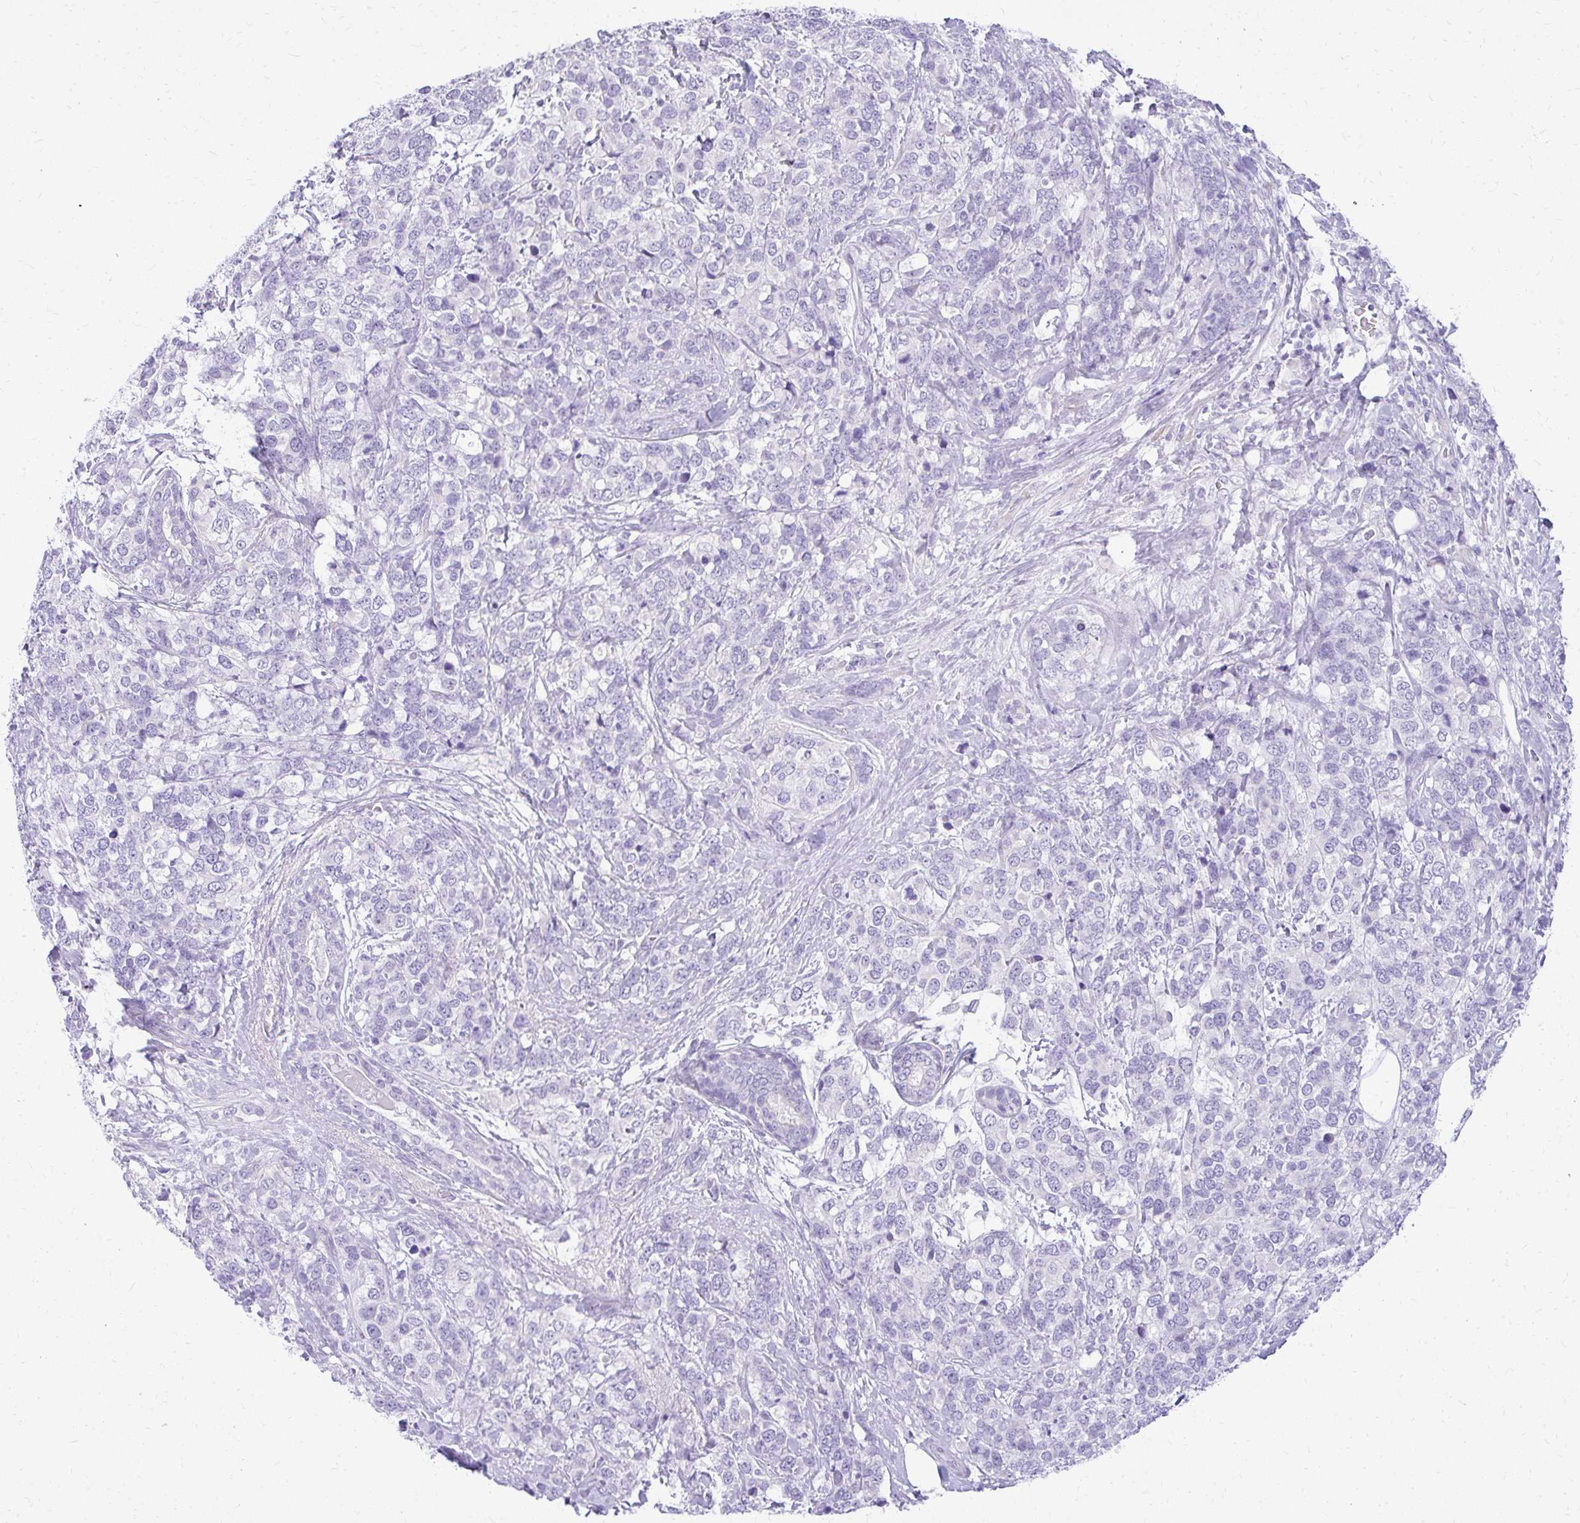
{"staining": {"intensity": "negative", "quantity": "none", "location": "none"}, "tissue": "breast cancer", "cell_type": "Tumor cells", "image_type": "cancer", "snomed": [{"axis": "morphology", "description": "Lobular carcinoma"}, {"axis": "topography", "description": "Breast"}], "caption": "Tumor cells show no significant protein positivity in breast lobular carcinoma.", "gene": "PRAP1", "patient": {"sex": "female", "age": 59}}